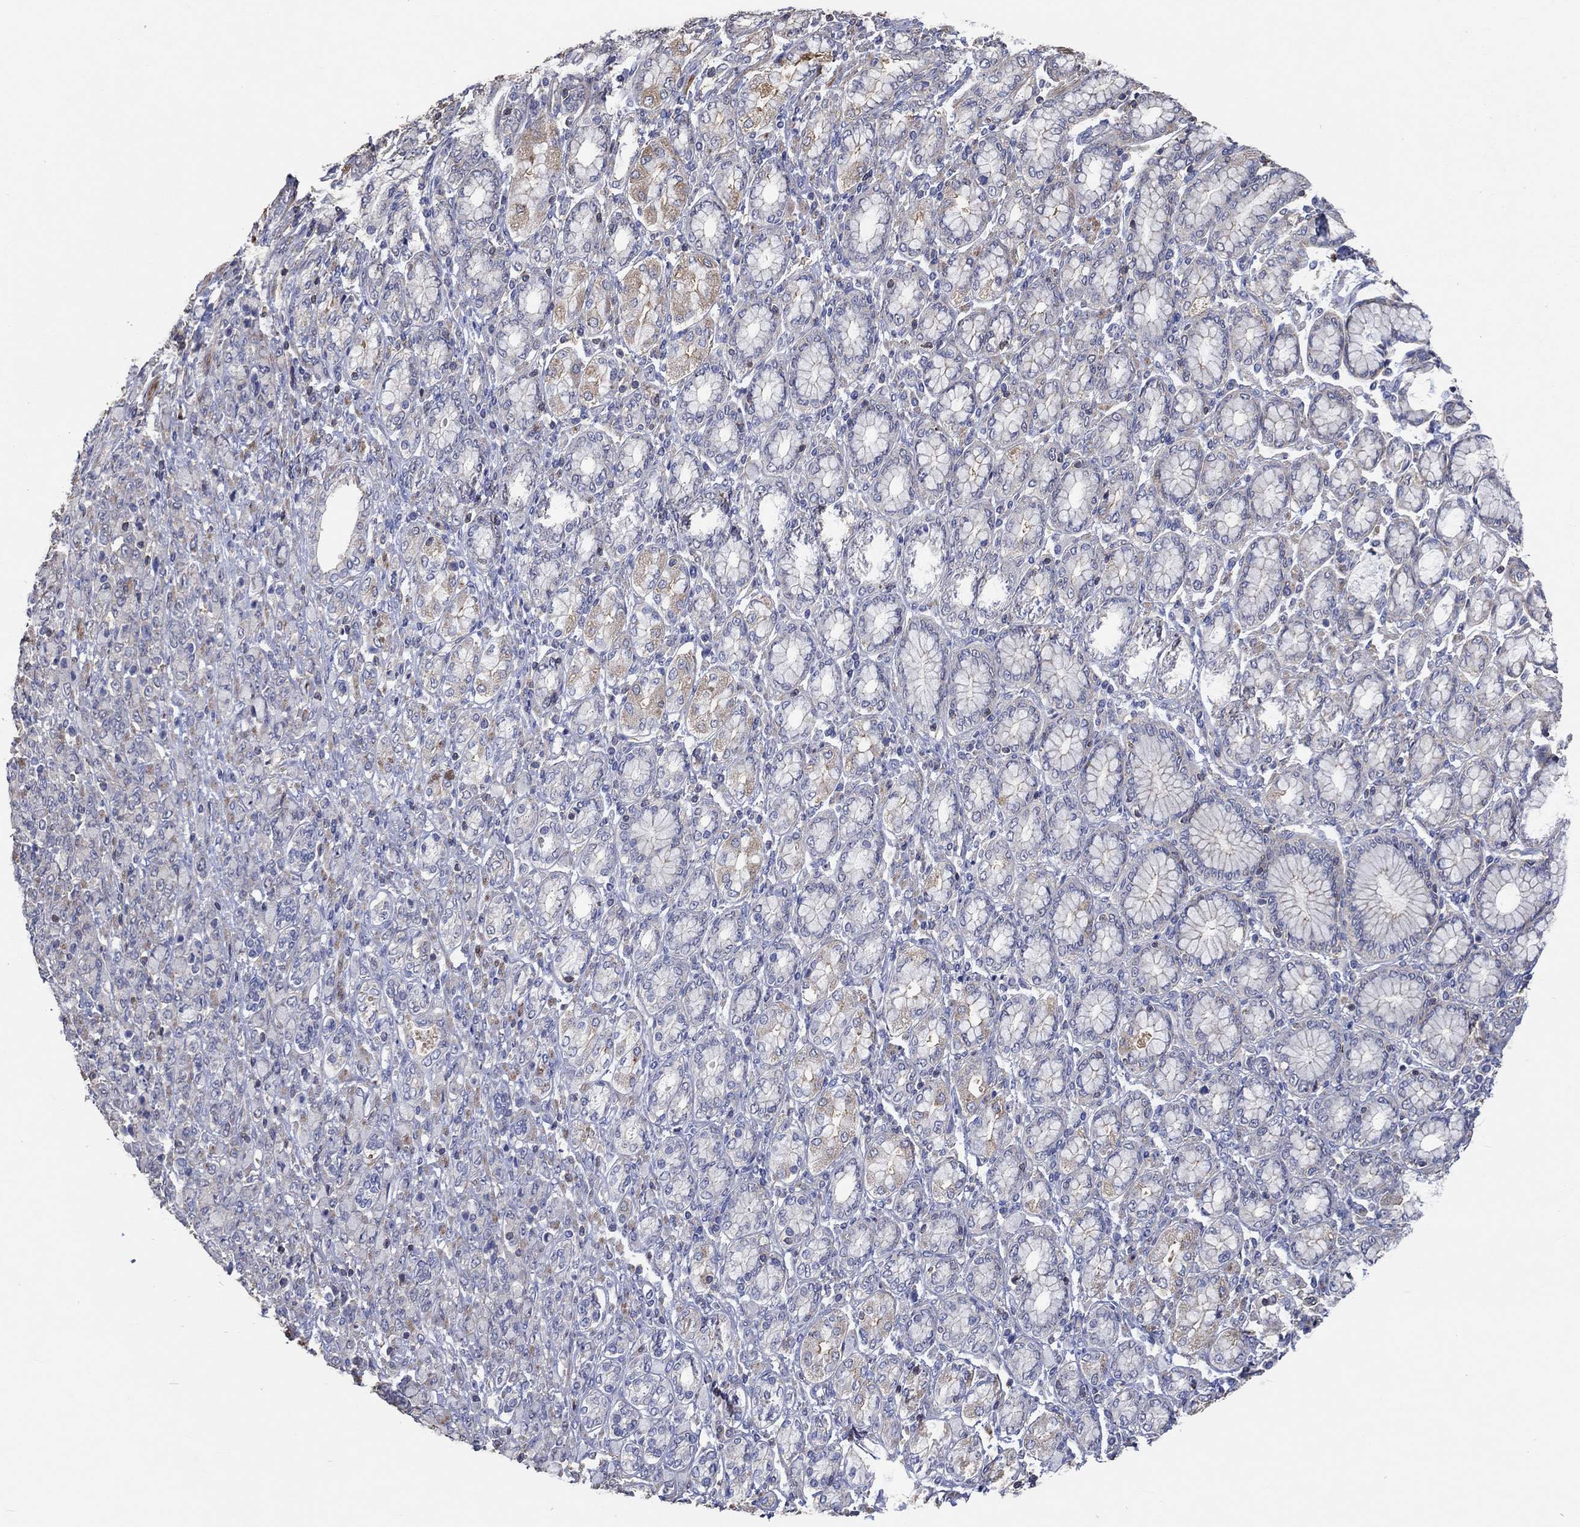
{"staining": {"intensity": "negative", "quantity": "none", "location": "none"}, "tissue": "stomach cancer", "cell_type": "Tumor cells", "image_type": "cancer", "snomed": [{"axis": "morphology", "description": "Normal tissue, NOS"}, {"axis": "morphology", "description": "Adenocarcinoma, NOS"}, {"axis": "topography", "description": "Stomach"}], "caption": "IHC photomicrograph of neoplastic tissue: stomach cancer (adenocarcinoma) stained with DAB reveals no significant protein positivity in tumor cells.", "gene": "TNFAIP8L3", "patient": {"sex": "female", "age": 79}}